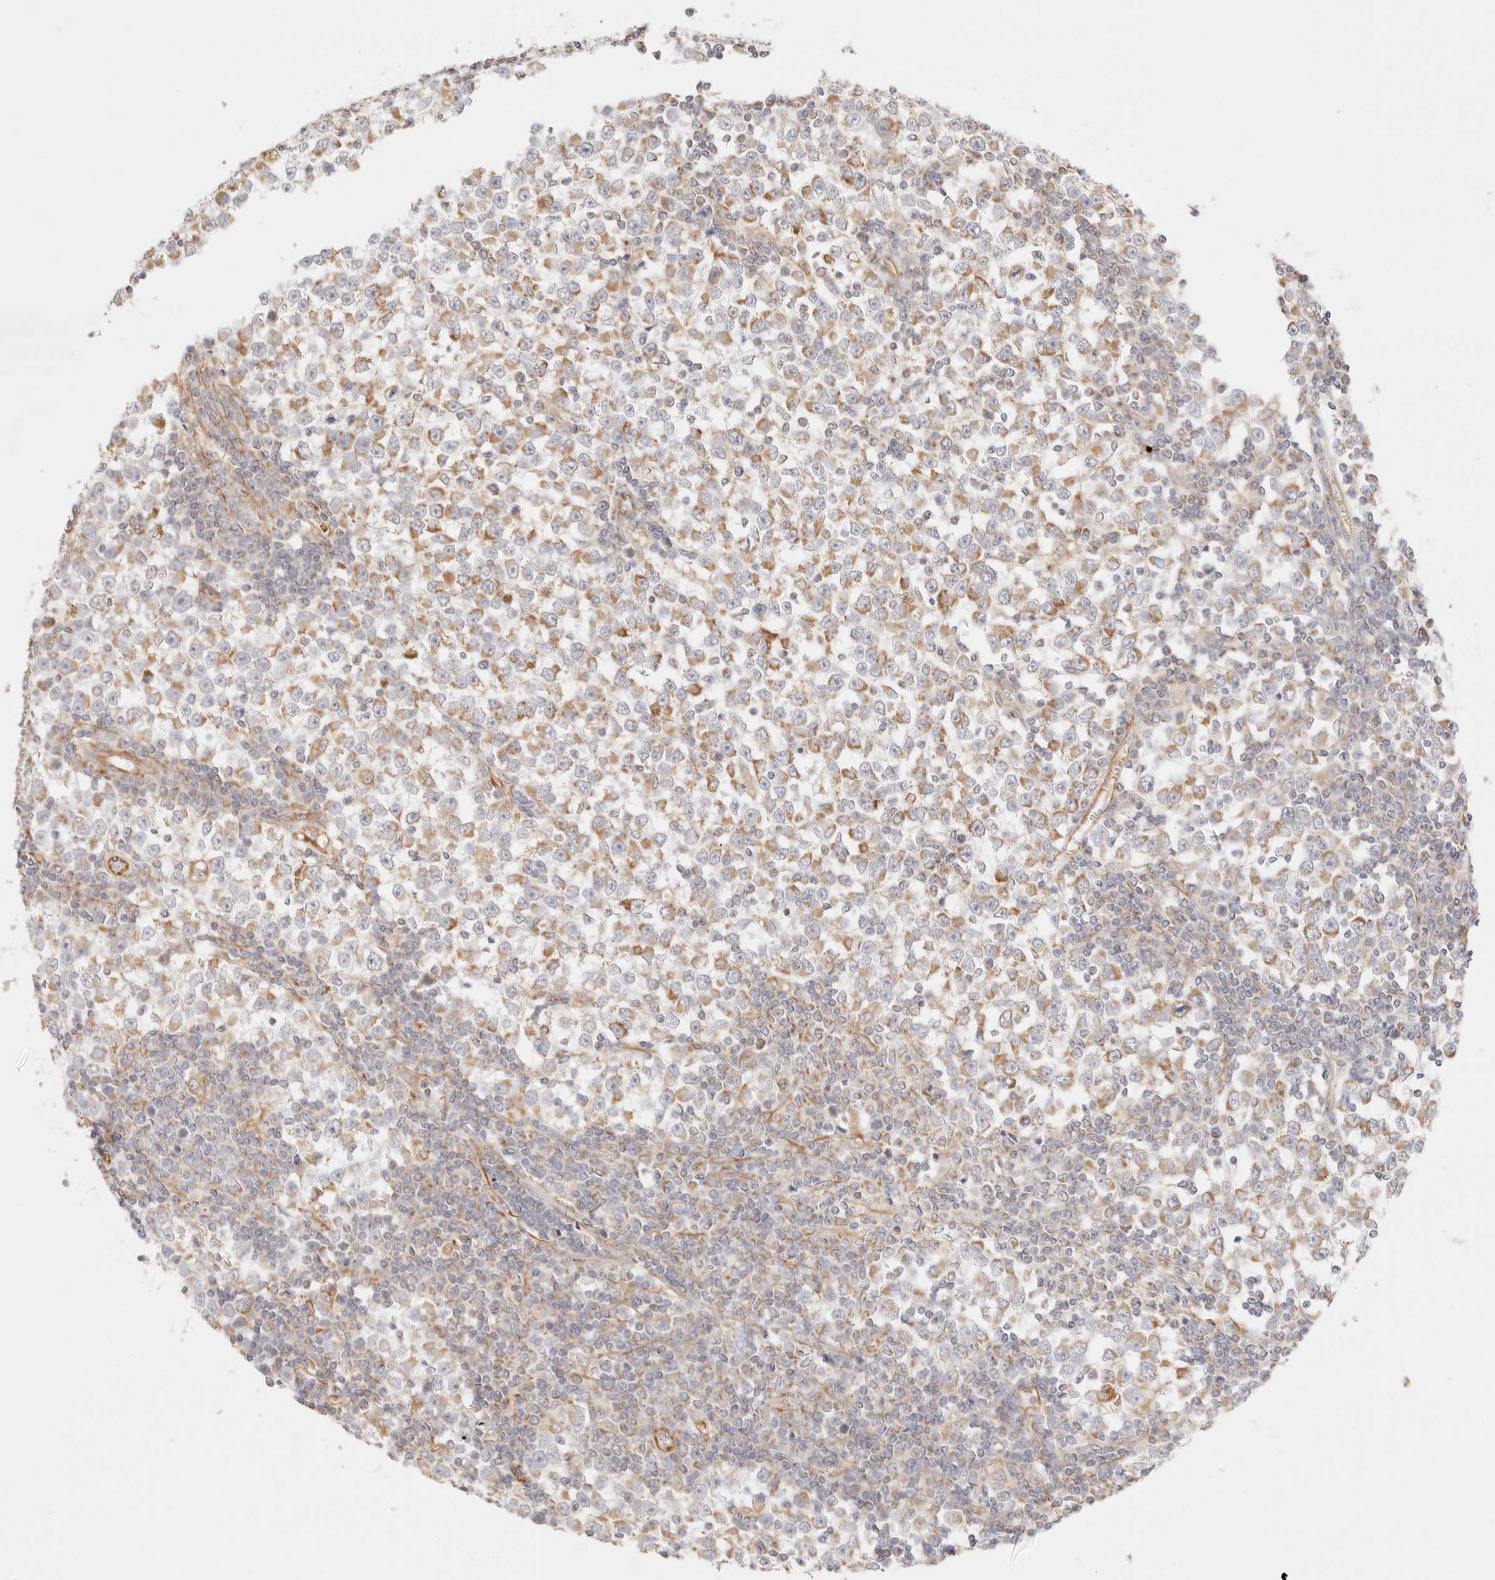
{"staining": {"intensity": "moderate", "quantity": ">75%", "location": "cytoplasmic/membranous"}, "tissue": "testis cancer", "cell_type": "Tumor cells", "image_type": "cancer", "snomed": [{"axis": "morphology", "description": "Seminoma, NOS"}, {"axis": "topography", "description": "Testis"}], "caption": "A photomicrograph of human seminoma (testis) stained for a protein shows moderate cytoplasmic/membranous brown staining in tumor cells.", "gene": "ZC3H11A", "patient": {"sex": "male", "age": 65}}